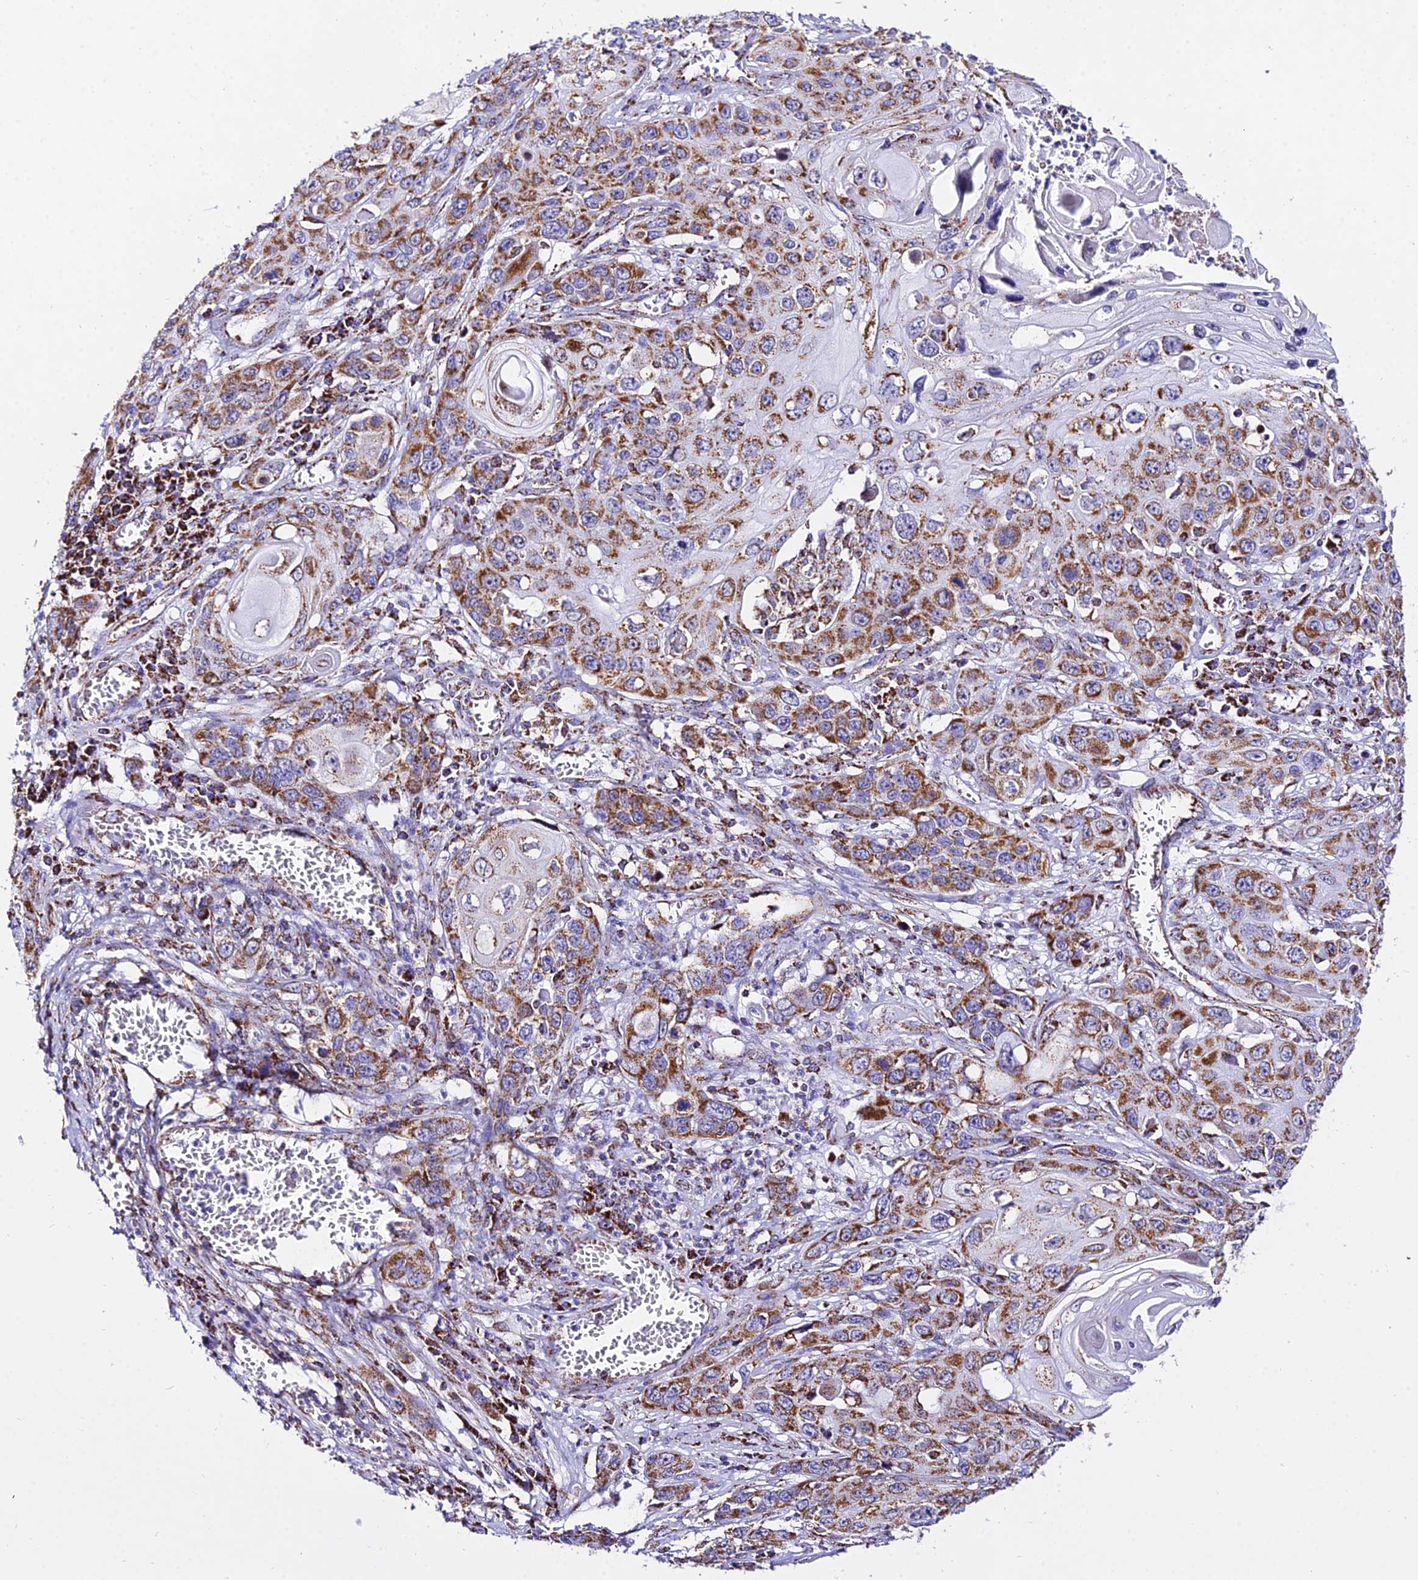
{"staining": {"intensity": "moderate", "quantity": ">75%", "location": "cytoplasmic/membranous"}, "tissue": "skin cancer", "cell_type": "Tumor cells", "image_type": "cancer", "snomed": [{"axis": "morphology", "description": "Squamous cell carcinoma, NOS"}, {"axis": "topography", "description": "Skin"}], "caption": "Immunohistochemical staining of skin cancer reveals medium levels of moderate cytoplasmic/membranous staining in approximately >75% of tumor cells.", "gene": "ATP5PD", "patient": {"sex": "male", "age": 55}}